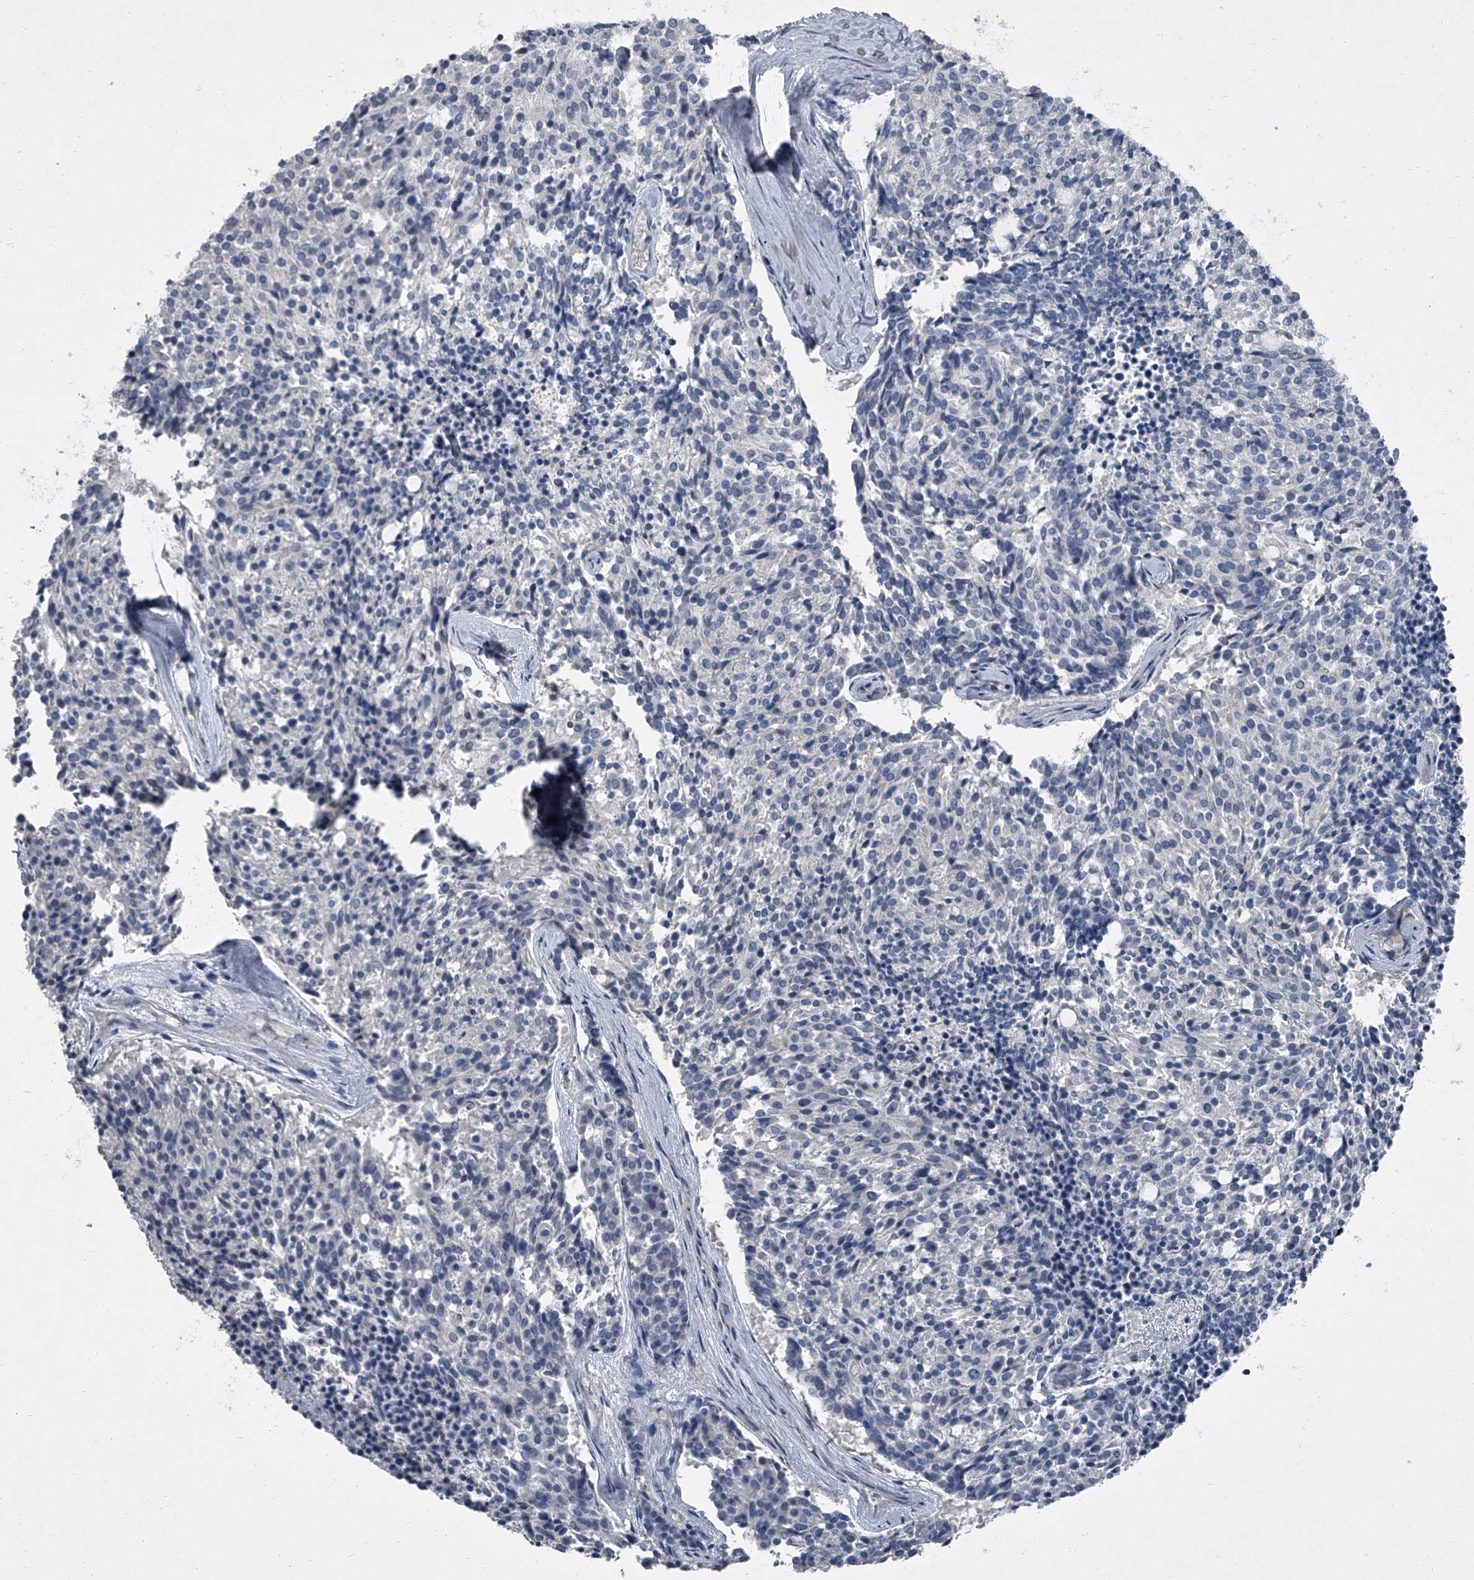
{"staining": {"intensity": "negative", "quantity": "none", "location": "none"}, "tissue": "carcinoid", "cell_type": "Tumor cells", "image_type": "cancer", "snomed": [{"axis": "morphology", "description": "Carcinoid, malignant, NOS"}, {"axis": "topography", "description": "Pancreas"}], "caption": "A histopathology image of carcinoid (malignant) stained for a protein reveals no brown staining in tumor cells. The staining is performed using DAB (3,3'-diaminobenzidine) brown chromogen with nuclei counter-stained in using hematoxylin.", "gene": "HEPHL1", "patient": {"sex": "female", "age": 54}}